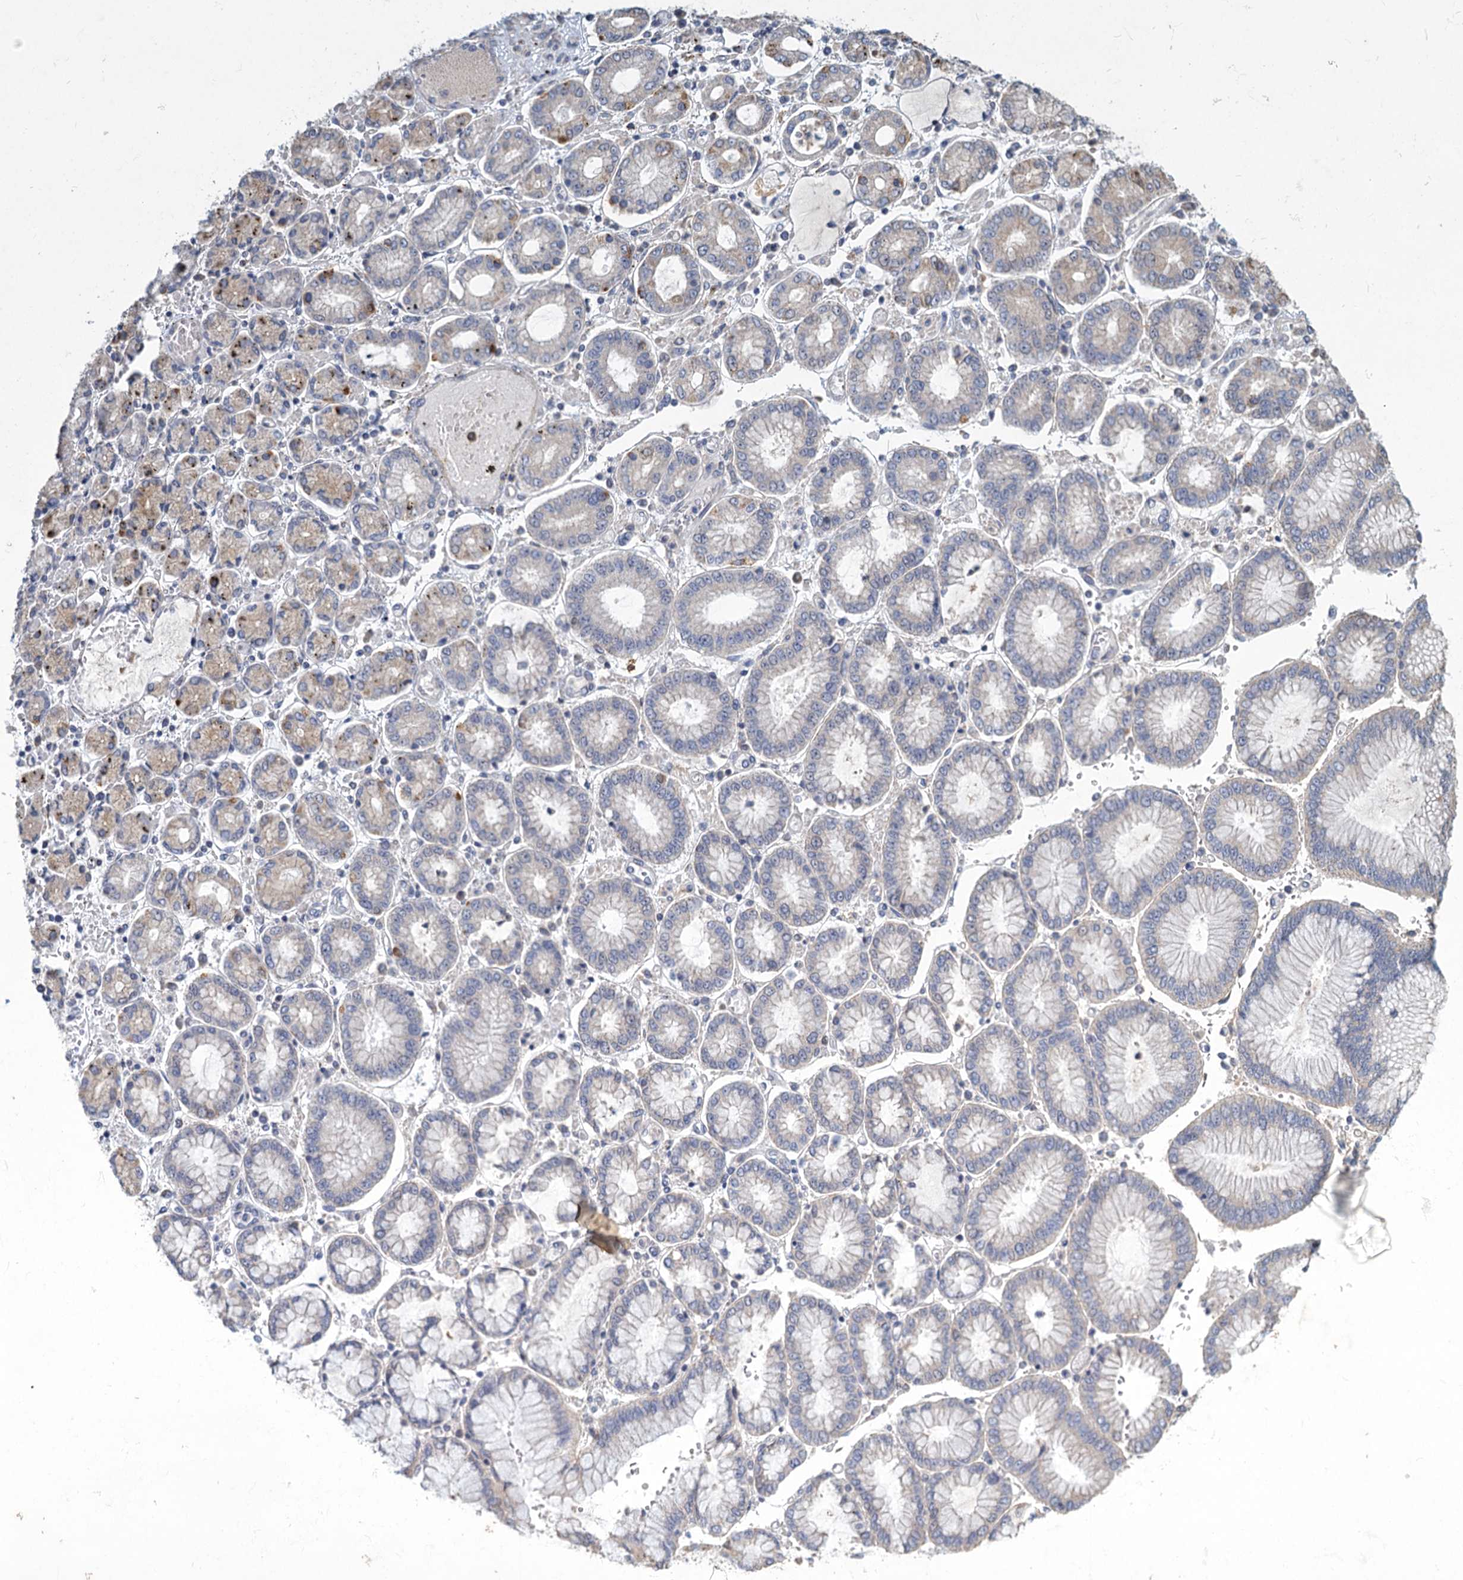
{"staining": {"intensity": "negative", "quantity": "none", "location": "none"}, "tissue": "stomach cancer", "cell_type": "Tumor cells", "image_type": "cancer", "snomed": [{"axis": "morphology", "description": "Adenocarcinoma, NOS"}, {"axis": "topography", "description": "Stomach"}], "caption": "Immunohistochemical staining of stomach cancer shows no significant expression in tumor cells.", "gene": "HES2", "patient": {"sex": "male", "age": 76}}